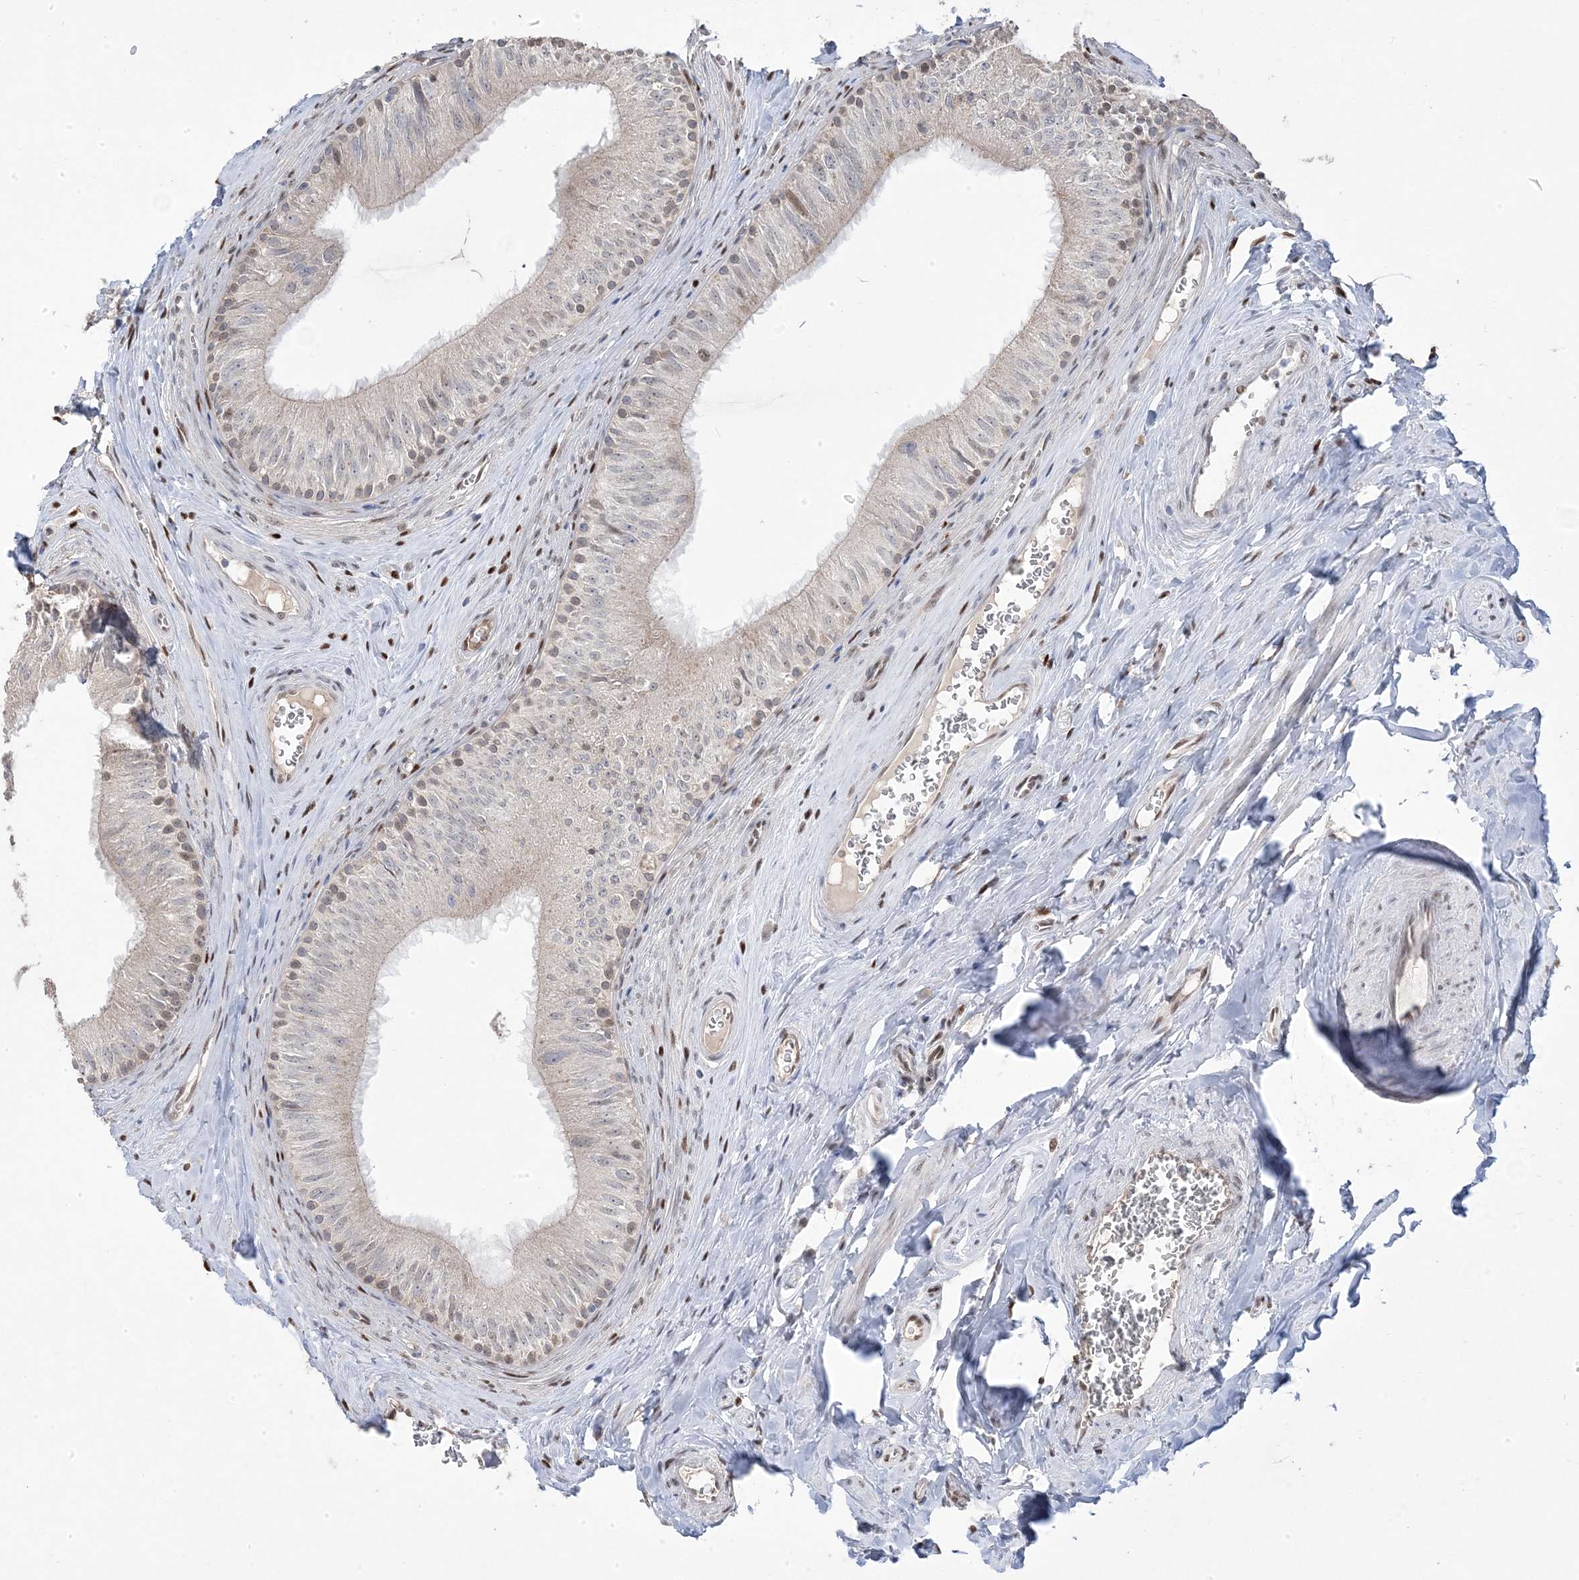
{"staining": {"intensity": "weak", "quantity": "<25%", "location": "cytoplasmic/membranous"}, "tissue": "epididymis", "cell_type": "Glandular cells", "image_type": "normal", "snomed": [{"axis": "morphology", "description": "Normal tissue, NOS"}, {"axis": "topography", "description": "Epididymis"}], "caption": "A photomicrograph of epididymis stained for a protein demonstrates no brown staining in glandular cells. Brightfield microscopy of immunohistochemistry (IHC) stained with DAB (3,3'-diaminobenzidine) (brown) and hematoxylin (blue), captured at high magnification.", "gene": "PPOX", "patient": {"sex": "male", "age": 46}}